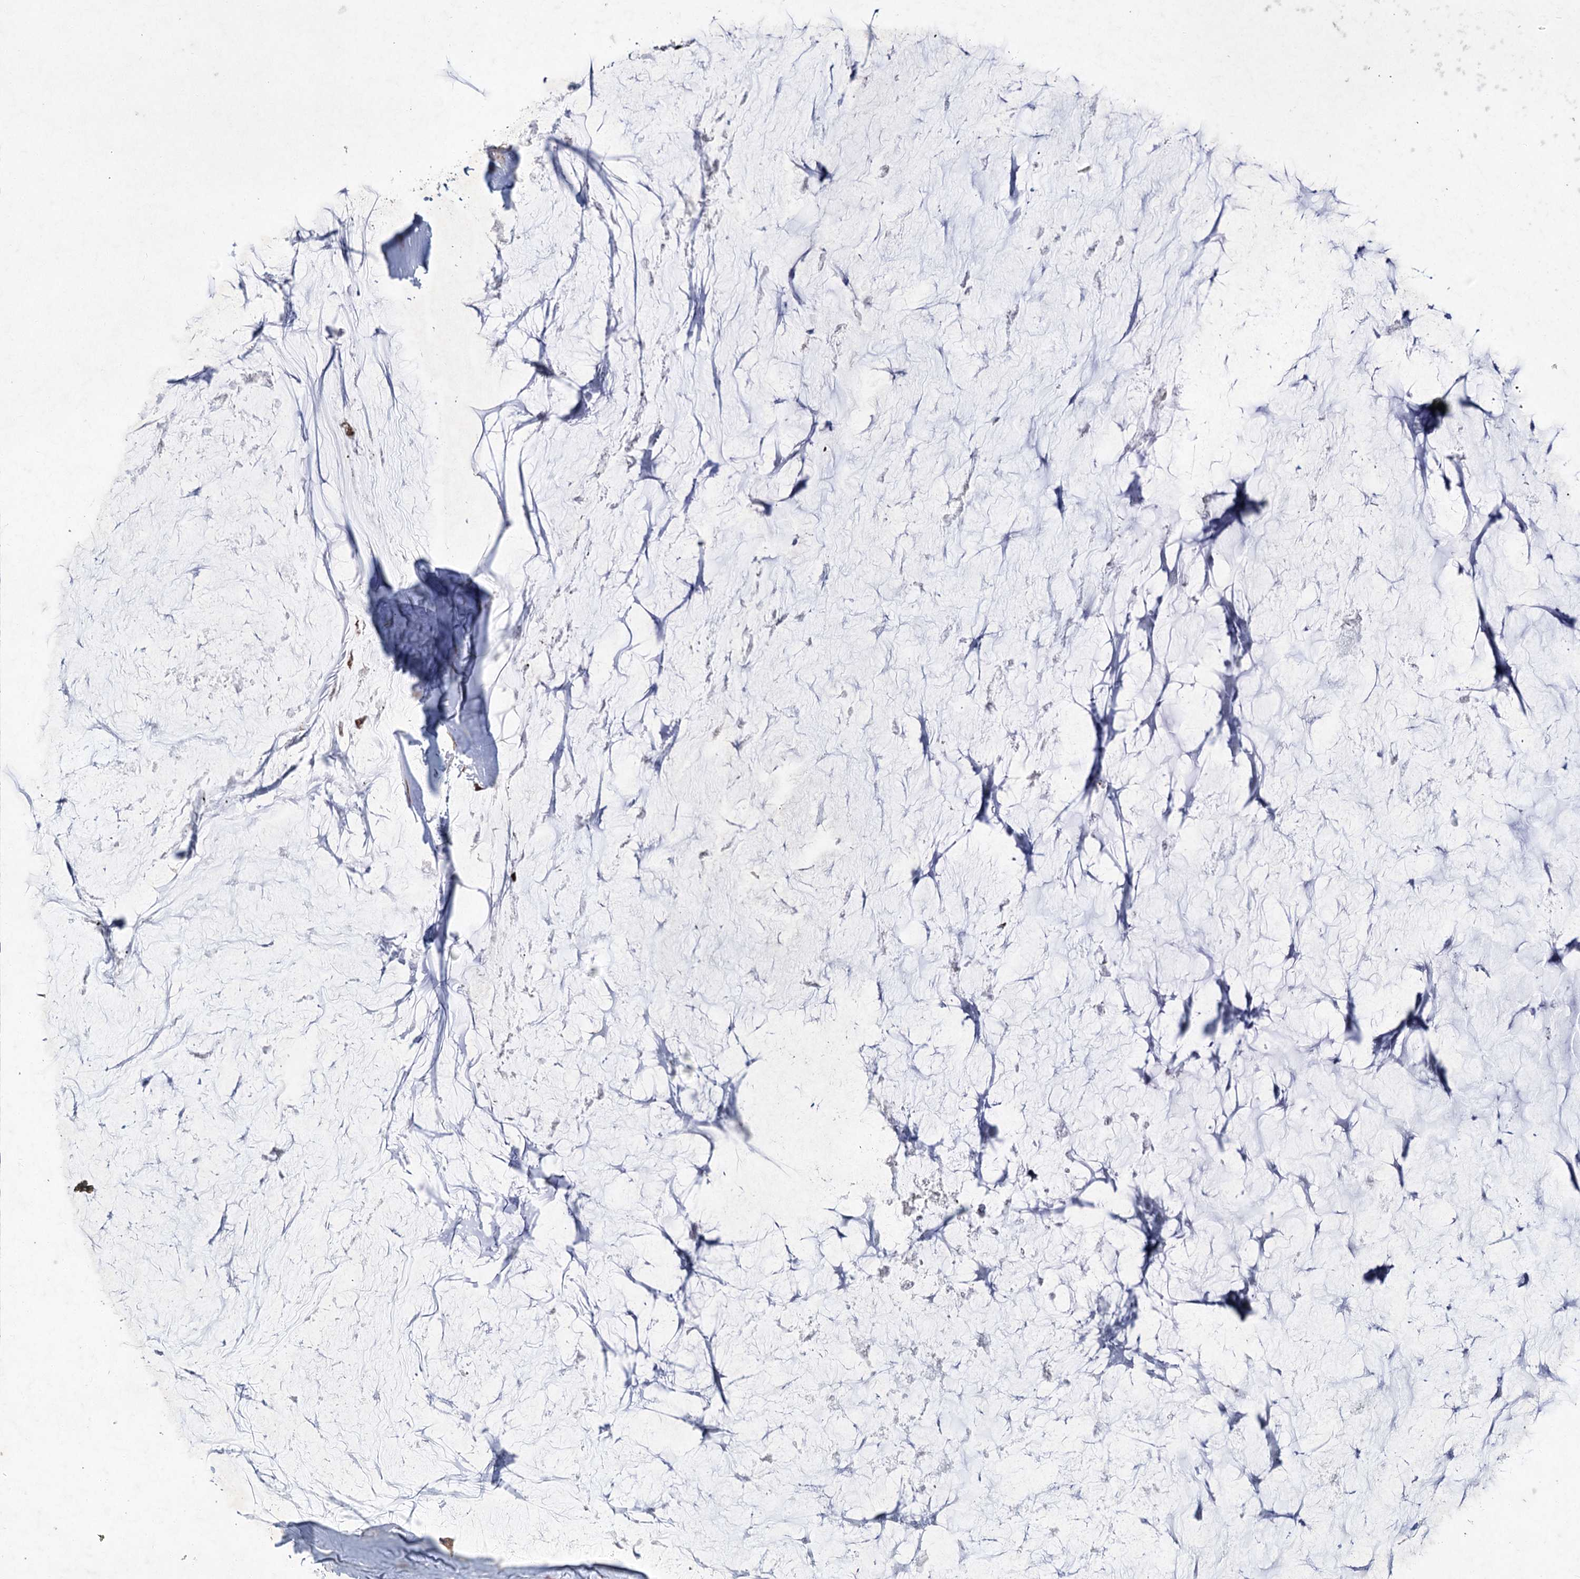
{"staining": {"intensity": "moderate", "quantity": "25%-75%", "location": "cytoplasmic/membranous"}, "tissue": "ovarian cancer", "cell_type": "Tumor cells", "image_type": "cancer", "snomed": [{"axis": "morphology", "description": "Cystadenocarcinoma, mucinous, NOS"}, {"axis": "topography", "description": "Ovary"}], "caption": "The micrograph demonstrates immunohistochemical staining of ovarian cancer. There is moderate cytoplasmic/membranous expression is appreciated in approximately 25%-75% of tumor cells.", "gene": "GCNT4", "patient": {"sex": "female", "age": 39}}